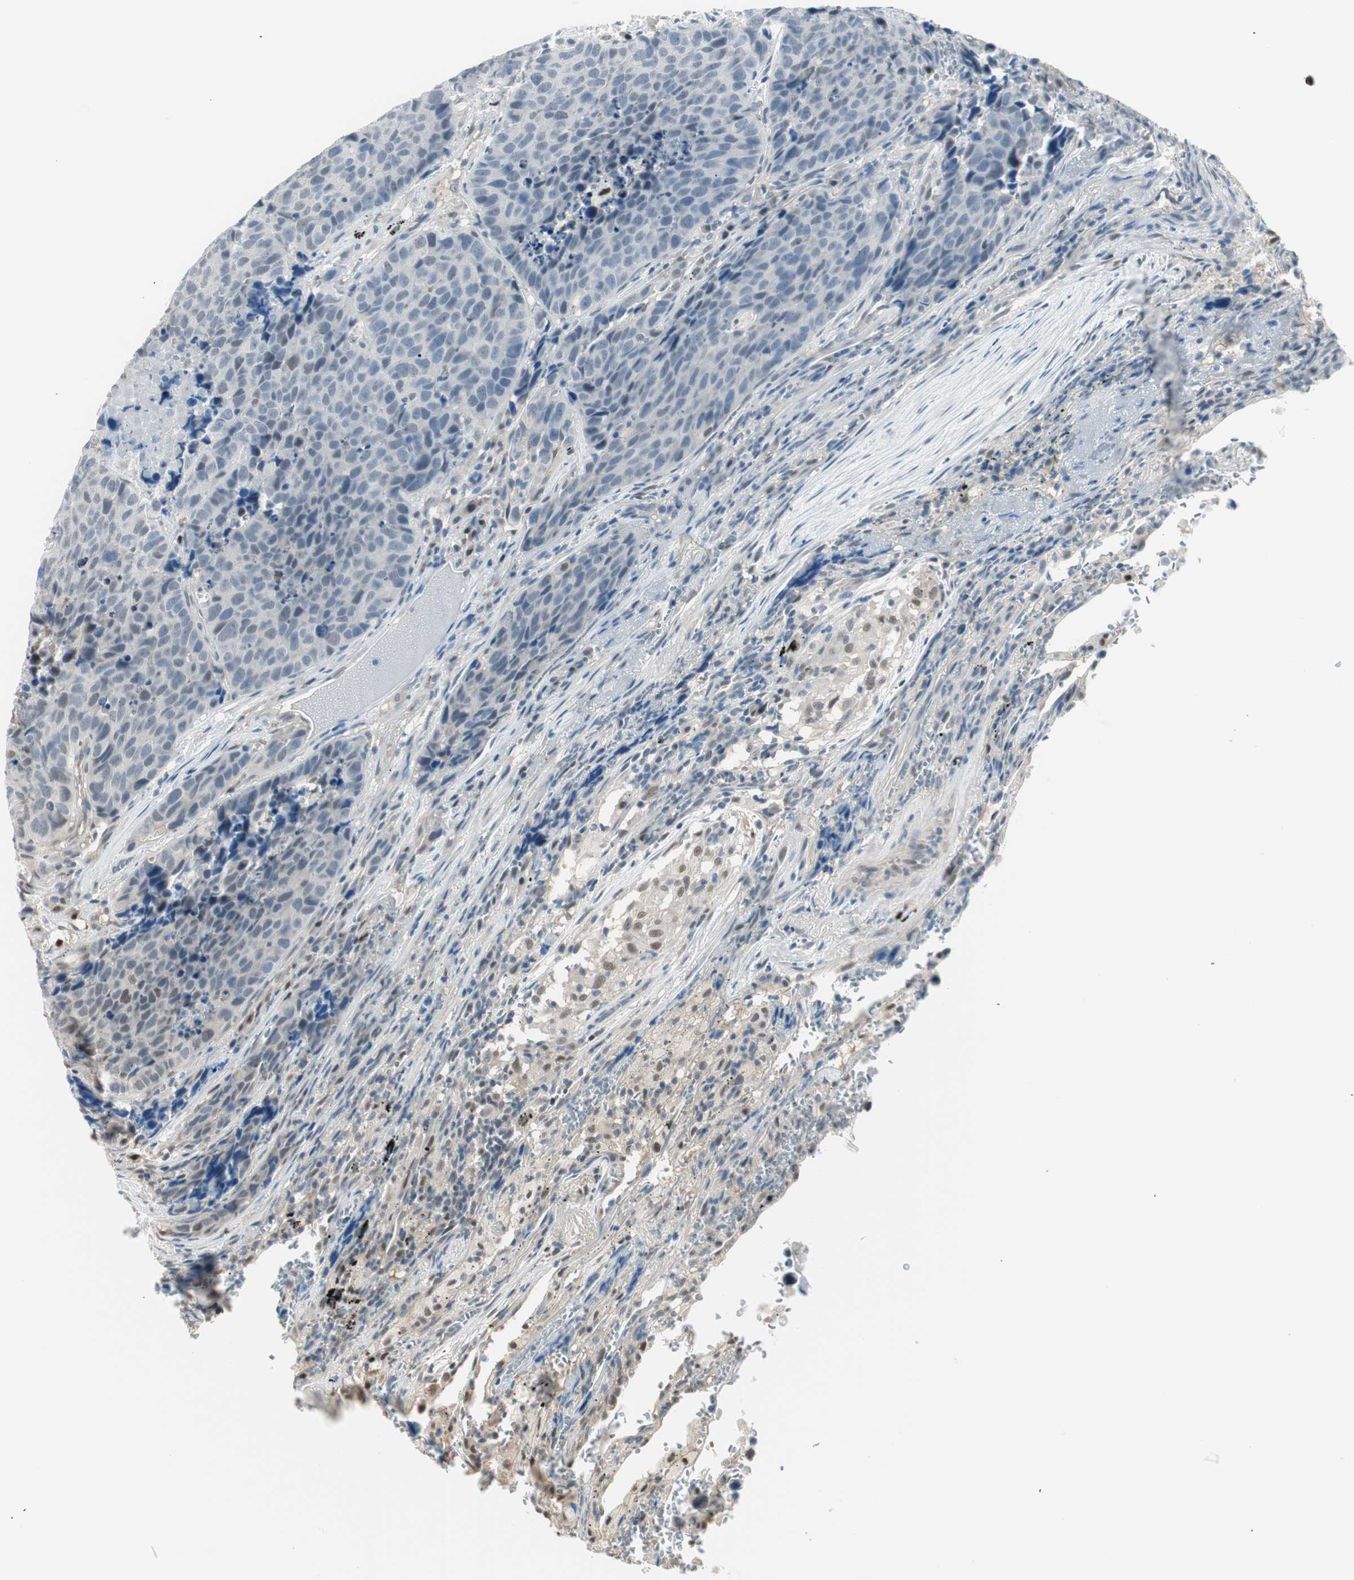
{"staining": {"intensity": "weak", "quantity": "<25%", "location": "nuclear"}, "tissue": "carcinoid", "cell_type": "Tumor cells", "image_type": "cancer", "snomed": [{"axis": "morphology", "description": "Carcinoid, malignant, NOS"}, {"axis": "topography", "description": "Lung"}], "caption": "Tumor cells show no significant expression in malignant carcinoid.", "gene": "LONP2", "patient": {"sex": "male", "age": 60}}